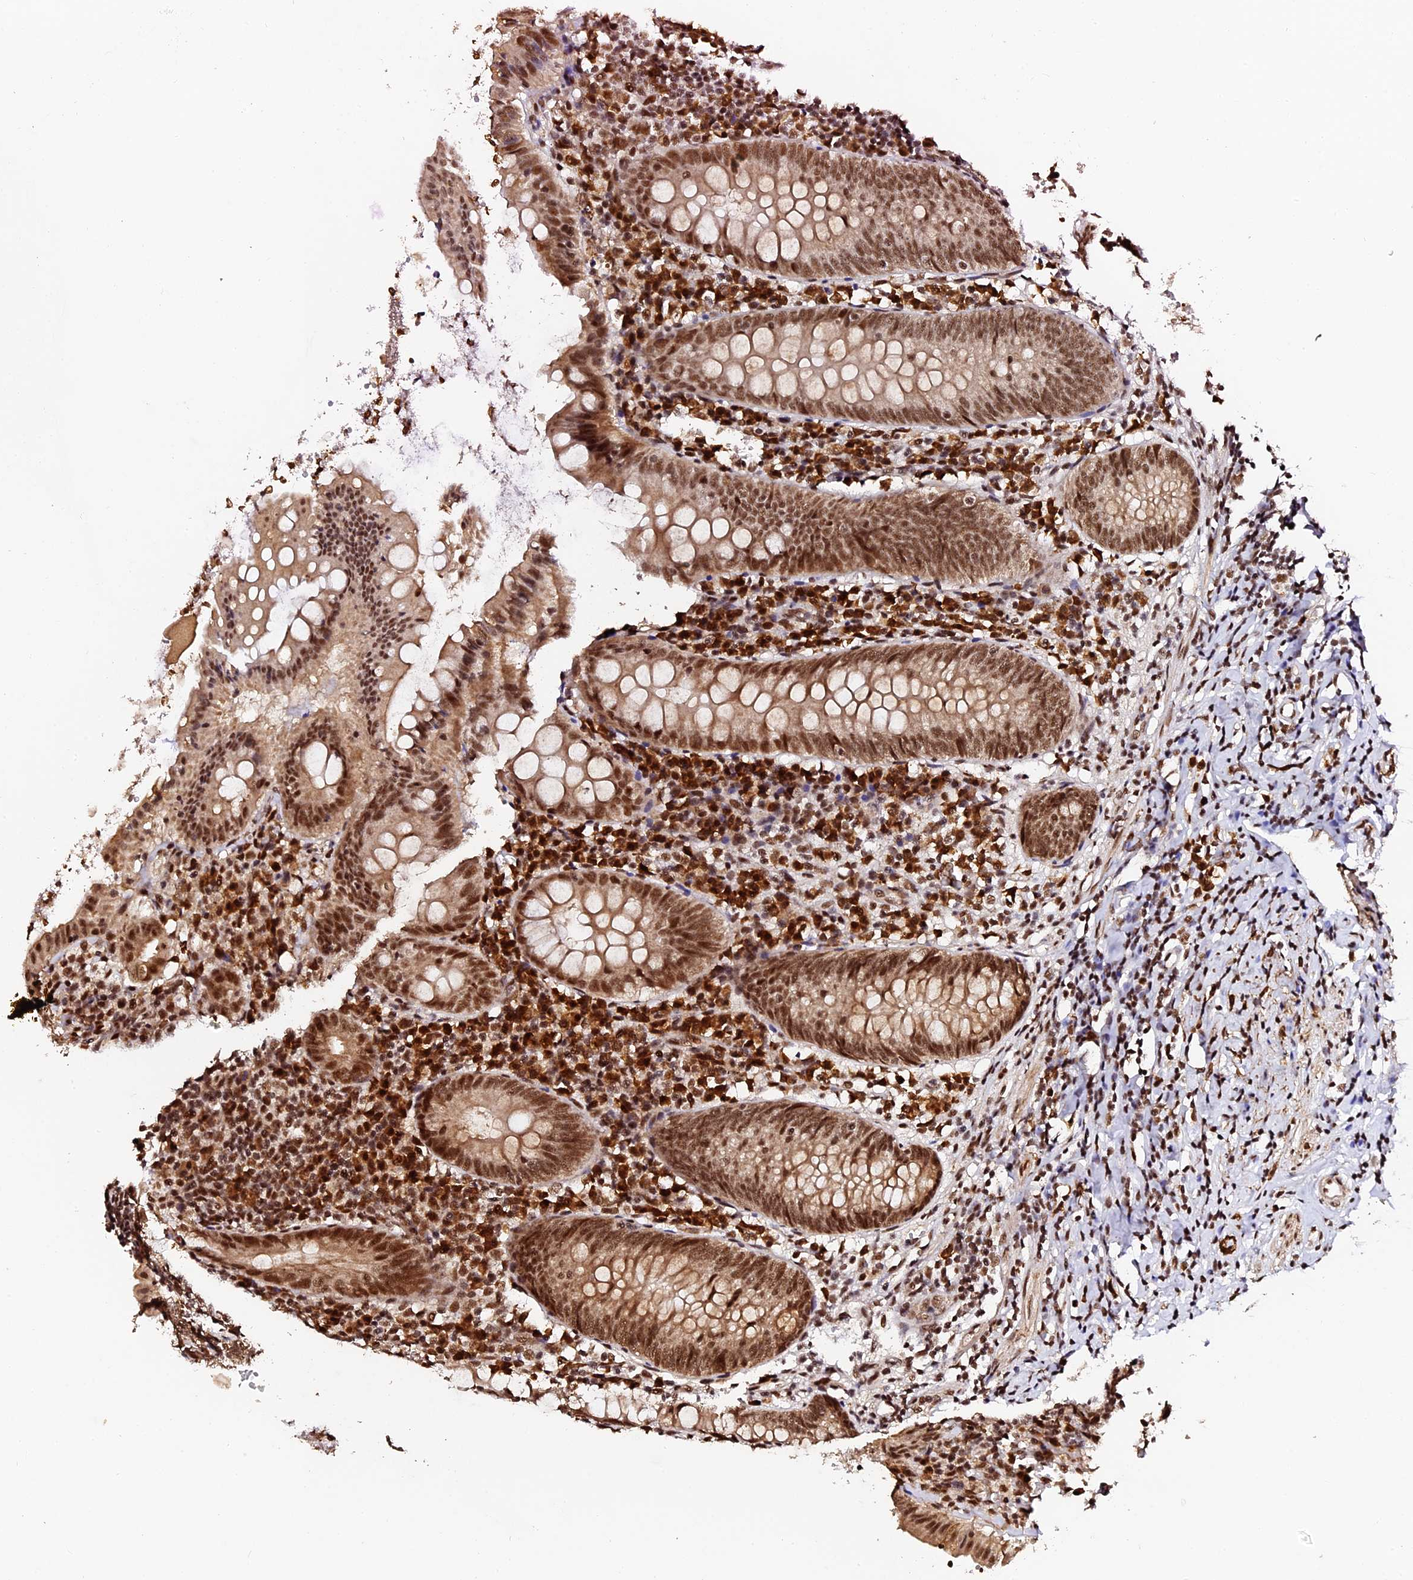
{"staining": {"intensity": "moderate", "quantity": ">75%", "location": "nuclear"}, "tissue": "appendix", "cell_type": "Glandular cells", "image_type": "normal", "snomed": [{"axis": "morphology", "description": "Normal tissue, NOS"}, {"axis": "topography", "description": "Appendix"}], "caption": "Immunohistochemistry (IHC) micrograph of benign human appendix stained for a protein (brown), which reveals medium levels of moderate nuclear expression in approximately >75% of glandular cells.", "gene": "MCRS1", "patient": {"sex": "female", "age": 54}}